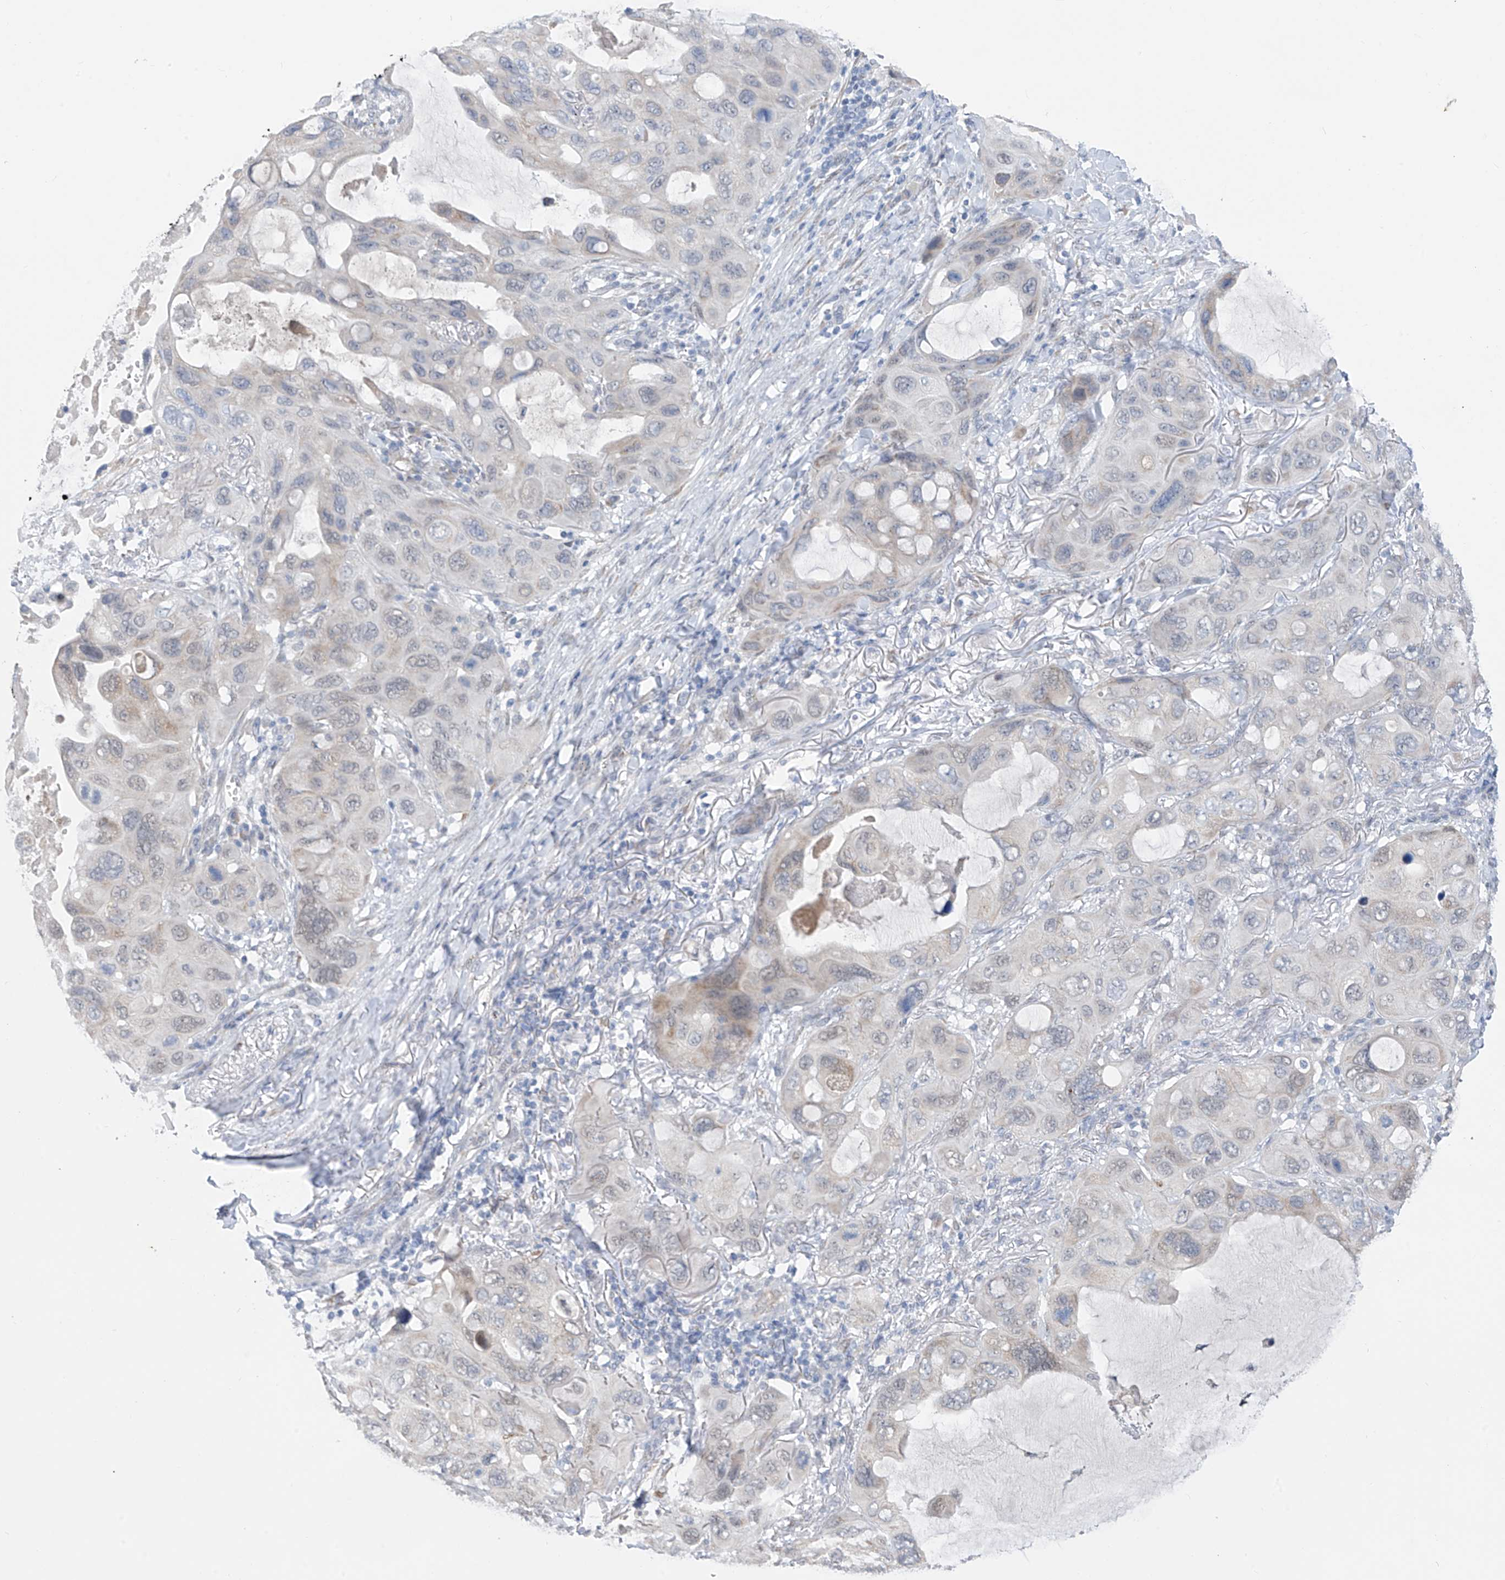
{"staining": {"intensity": "negative", "quantity": "none", "location": "none"}, "tissue": "lung cancer", "cell_type": "Tumor cells", "image_type": "cancer", "snomed": [{"axis": "morphology", "description": "Squamous cell carcinoma, NOS"}, {"axis": "topography", "description": "Lung"}], "caption": "Immunohistochemistry (IHC) of lung cancer demonstrates no expression in tumor cells.", "gene": "CYP4V2", "patient": {"sex": "female", "age": 73}}